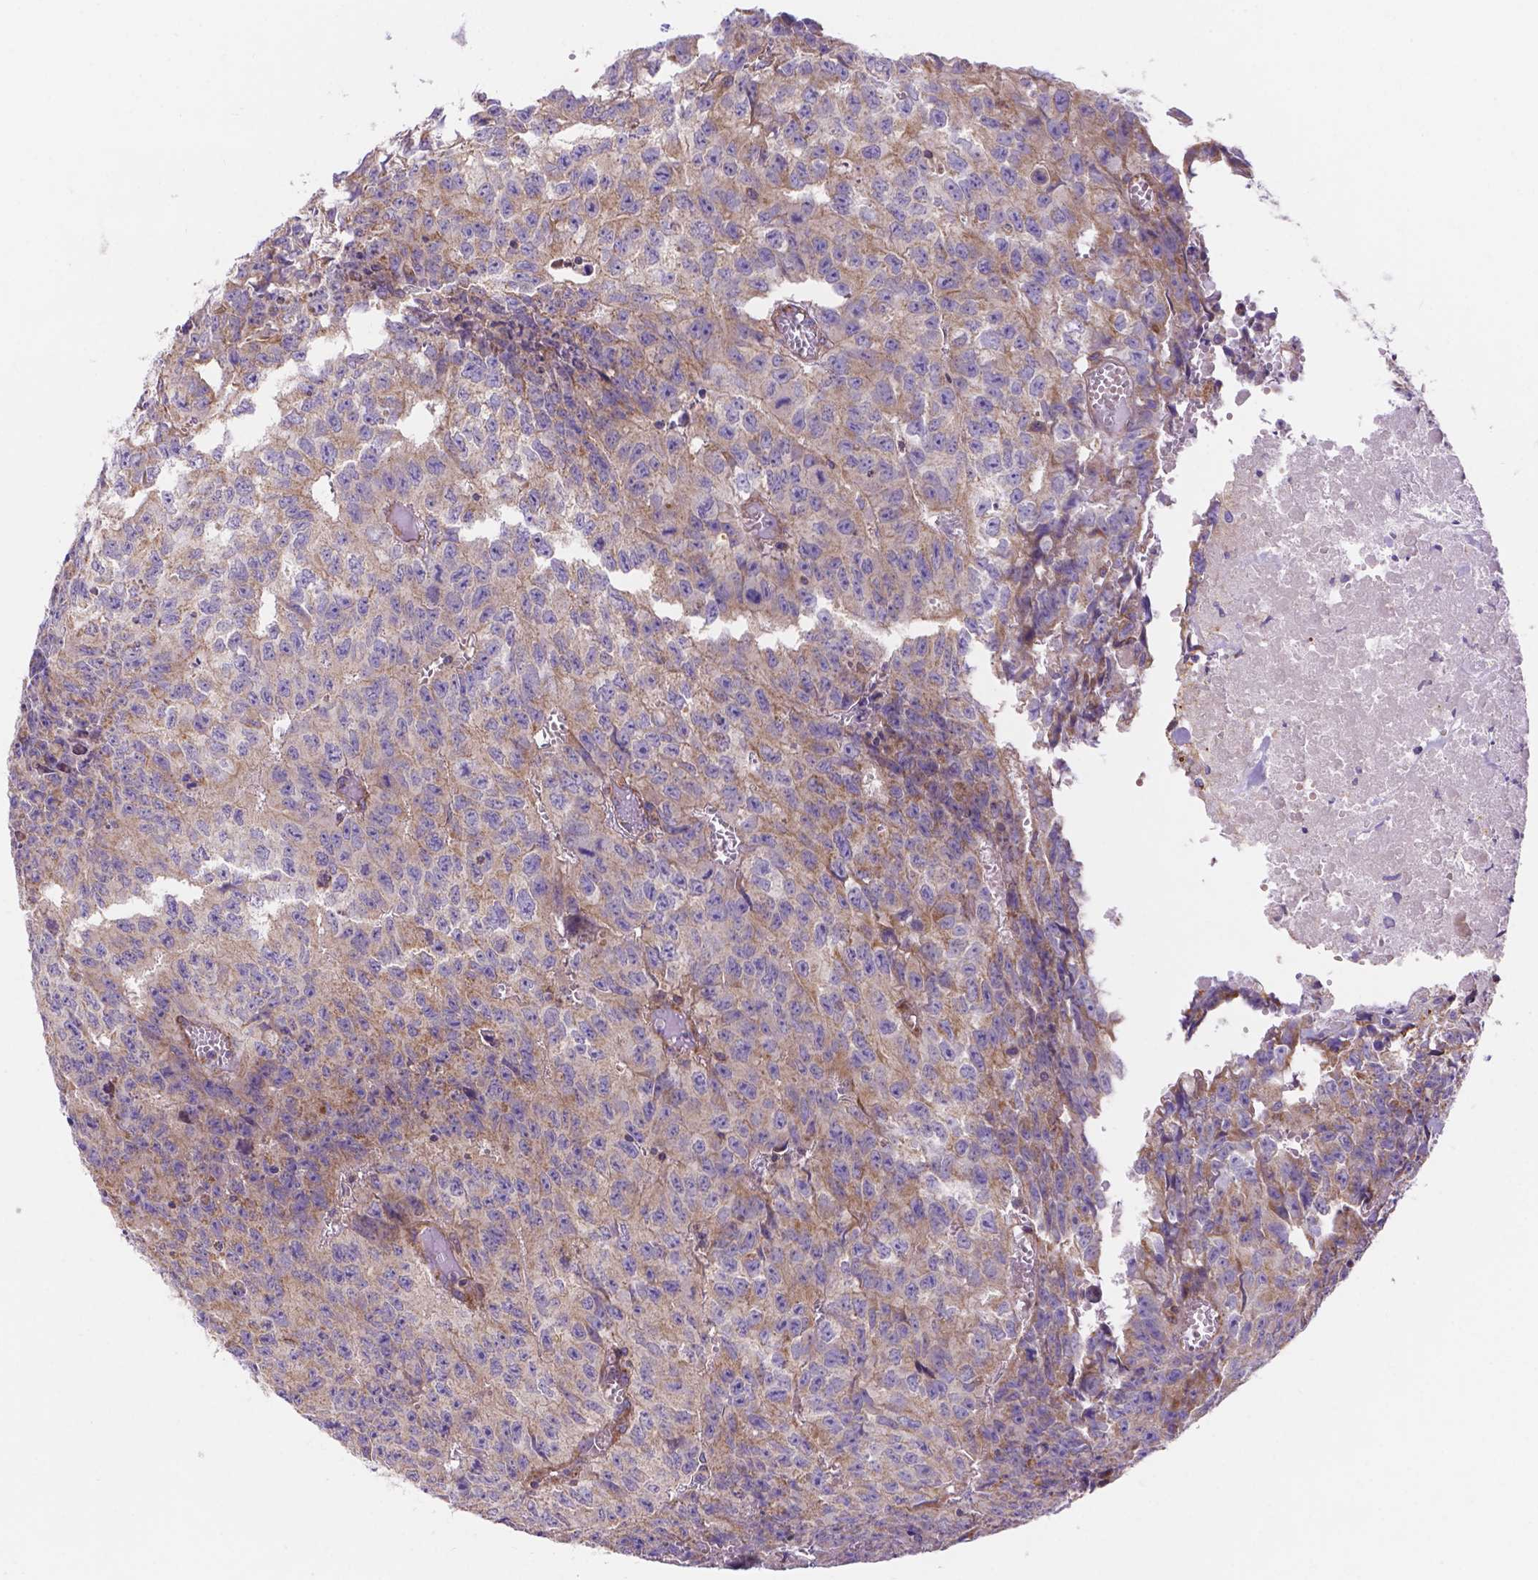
{"staining": {"intensity": "negative", "quantity": "none", "location": "none"}, "tissue": "testis cancer", "cell_type": "Tumor cells", "image_type": "cancer", "snomed": [{"axis": "morphology", "description": "Carcinoma, Embryonal, NOS"}, {"axis": "morphology", "description": "Teratoma, malignant, NOS"}, {"axis": "topography", "description": "Testis"}], "caption": "An immunohistochemistry (IHC) micrograph of testis cancer is shown. There is no staining in tumor cells of testis cancer.", "gene": "AK3", "patient": {"sex": "male", "age": 24}}